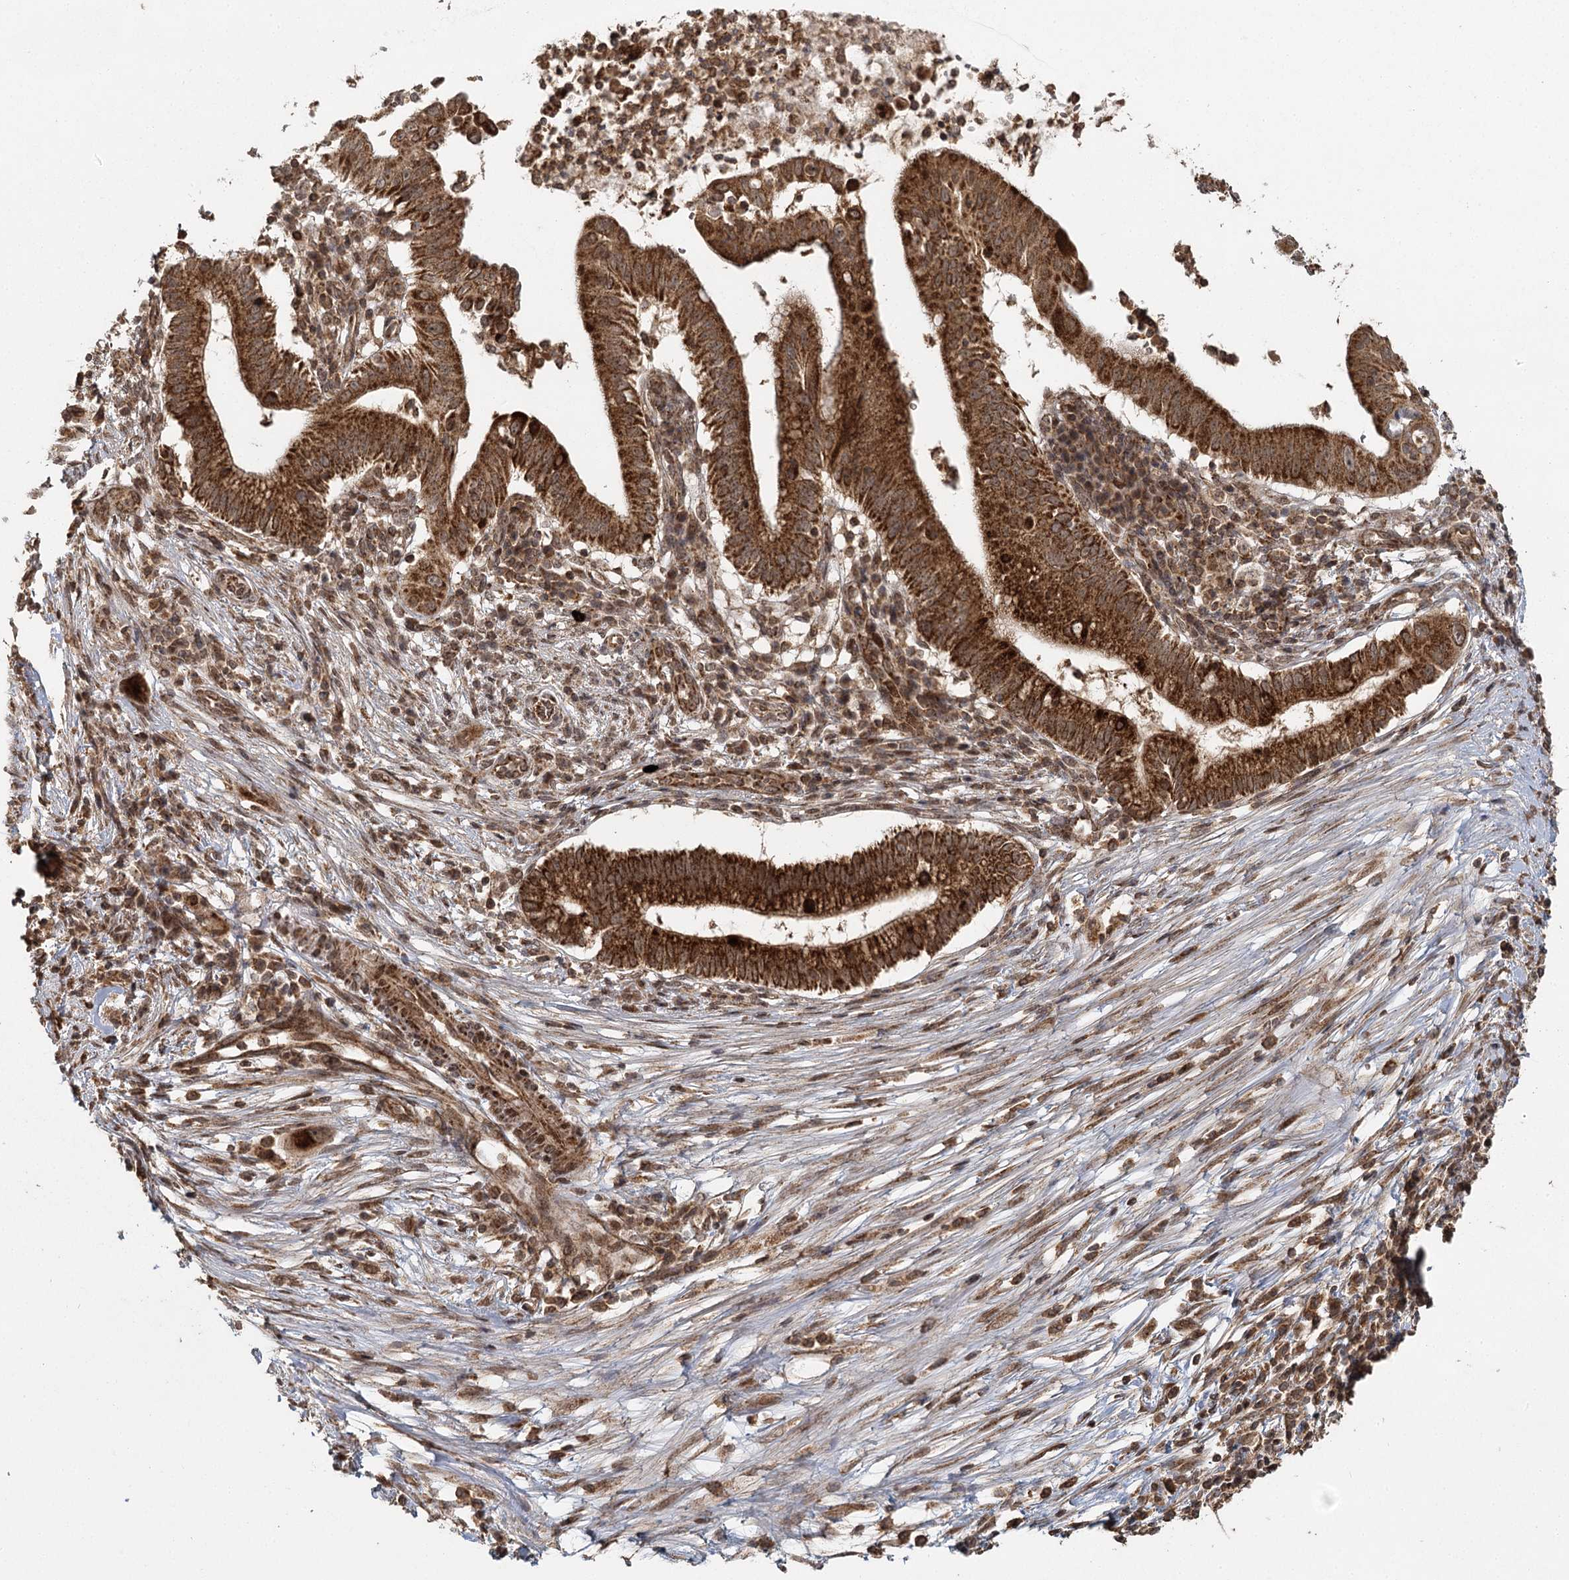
{"staining": {"intensity": "strong", "quantity": ">75%", "location": "cytoplasmic/membranous"}, "tissue": "pancreatic cancer", "cell_type": "Tumor cells", "image_type": "cancer", "snomed": [{"axis": "morphology", "description": "Adenocarcinoma, NOS"}, {"axis": "topography", "description": "Pancreas"}], "caption": "The photomicrograph shows staining of adenocarcinoma (pancreatic), revealing strong cytoplasmic/membranous protein positivity (brown color) within tumor cells. The staining is performed using DAB (3,3'-diaminobenzidine) brown chromogen to label protein expression. The nuclei are counter-stained blue using hematoxylin.", "gene": "MICU1", "patient": {"sex": "male", "age": 68}}